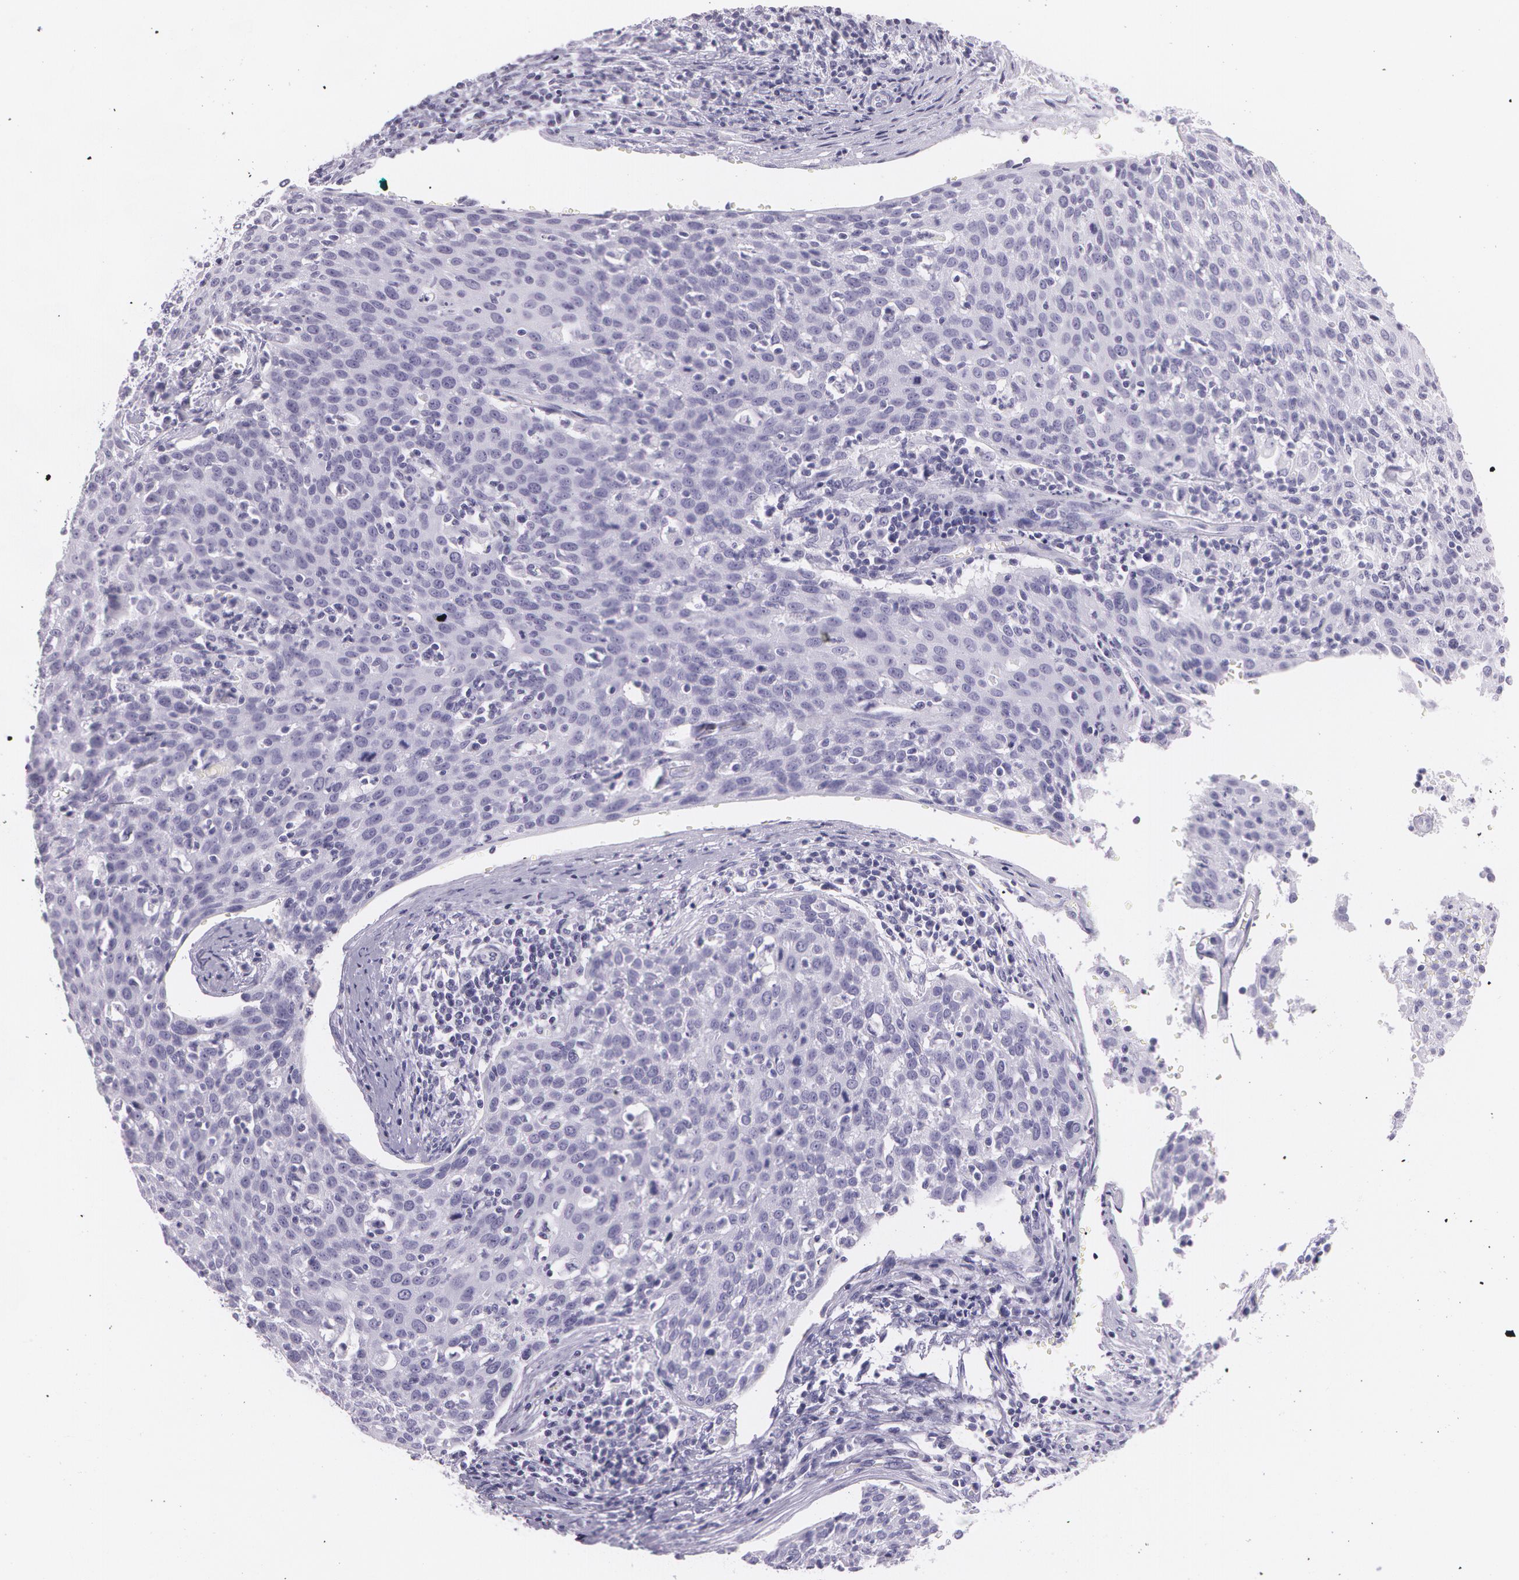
{"staining": {"intensity": "negative", "quantity": "none", "location": "none"}, "tissue": "cervical cancer", "cell_type": "Tumor cells", "image_type": "cancer", "snomed": [{"axis": "morphology", "description": "Squamous cell carcinoma, NOS"}, {"axis": "topography", "description": "Cervix"}], "caption": "The image exhibits no significant positivity in tumor cells of cervical squamous cell carcinoma.", "gene": "SNCG", "patient": {"sex": "female", "age": 38}}